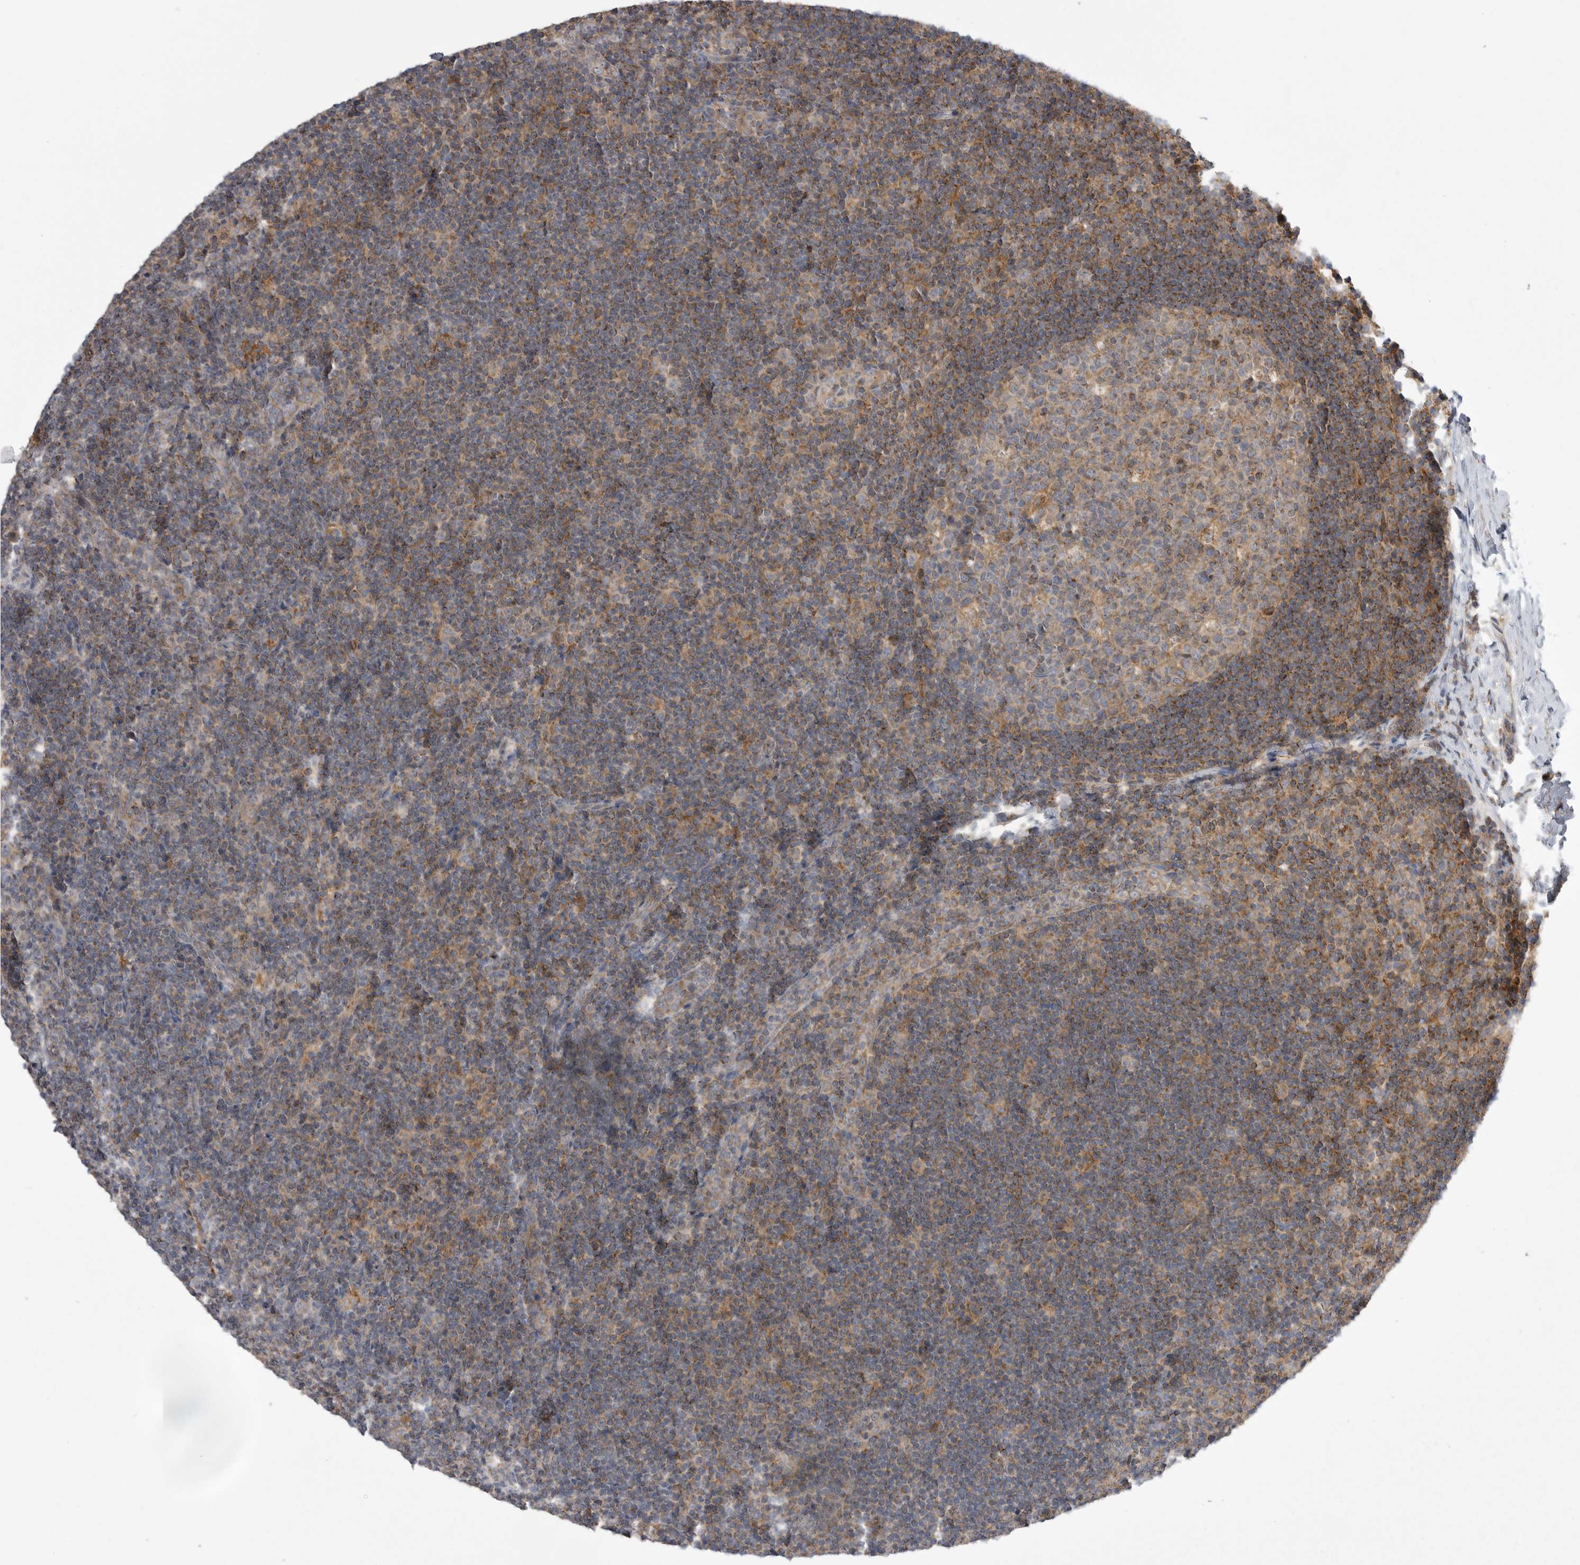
{"staining": {"intensity": "weak", "quantity": "25%-75%", "location": "cytoplasmic/membranous"}, "tissue": "lymph node", "cell_type": "Germinal center cells", "image_type": "normal", "snomed": [{"axis": "morphology", "description": "Normal tissue, NOS"}, {"axis": "topography", "description": "Lymph node"}], "caption": "Protein expression by IHC shows weak cytoplasmic/membranous expression in about 25%-75% of germinal center cells in unremarkable lymph node. The staining was performed using DAB, with brown indicating positive protein expression. Nuclei are stained blue with hematoxylin.", "gene": "KYAT3", "patient": {"sex": "female", "age": 22}}